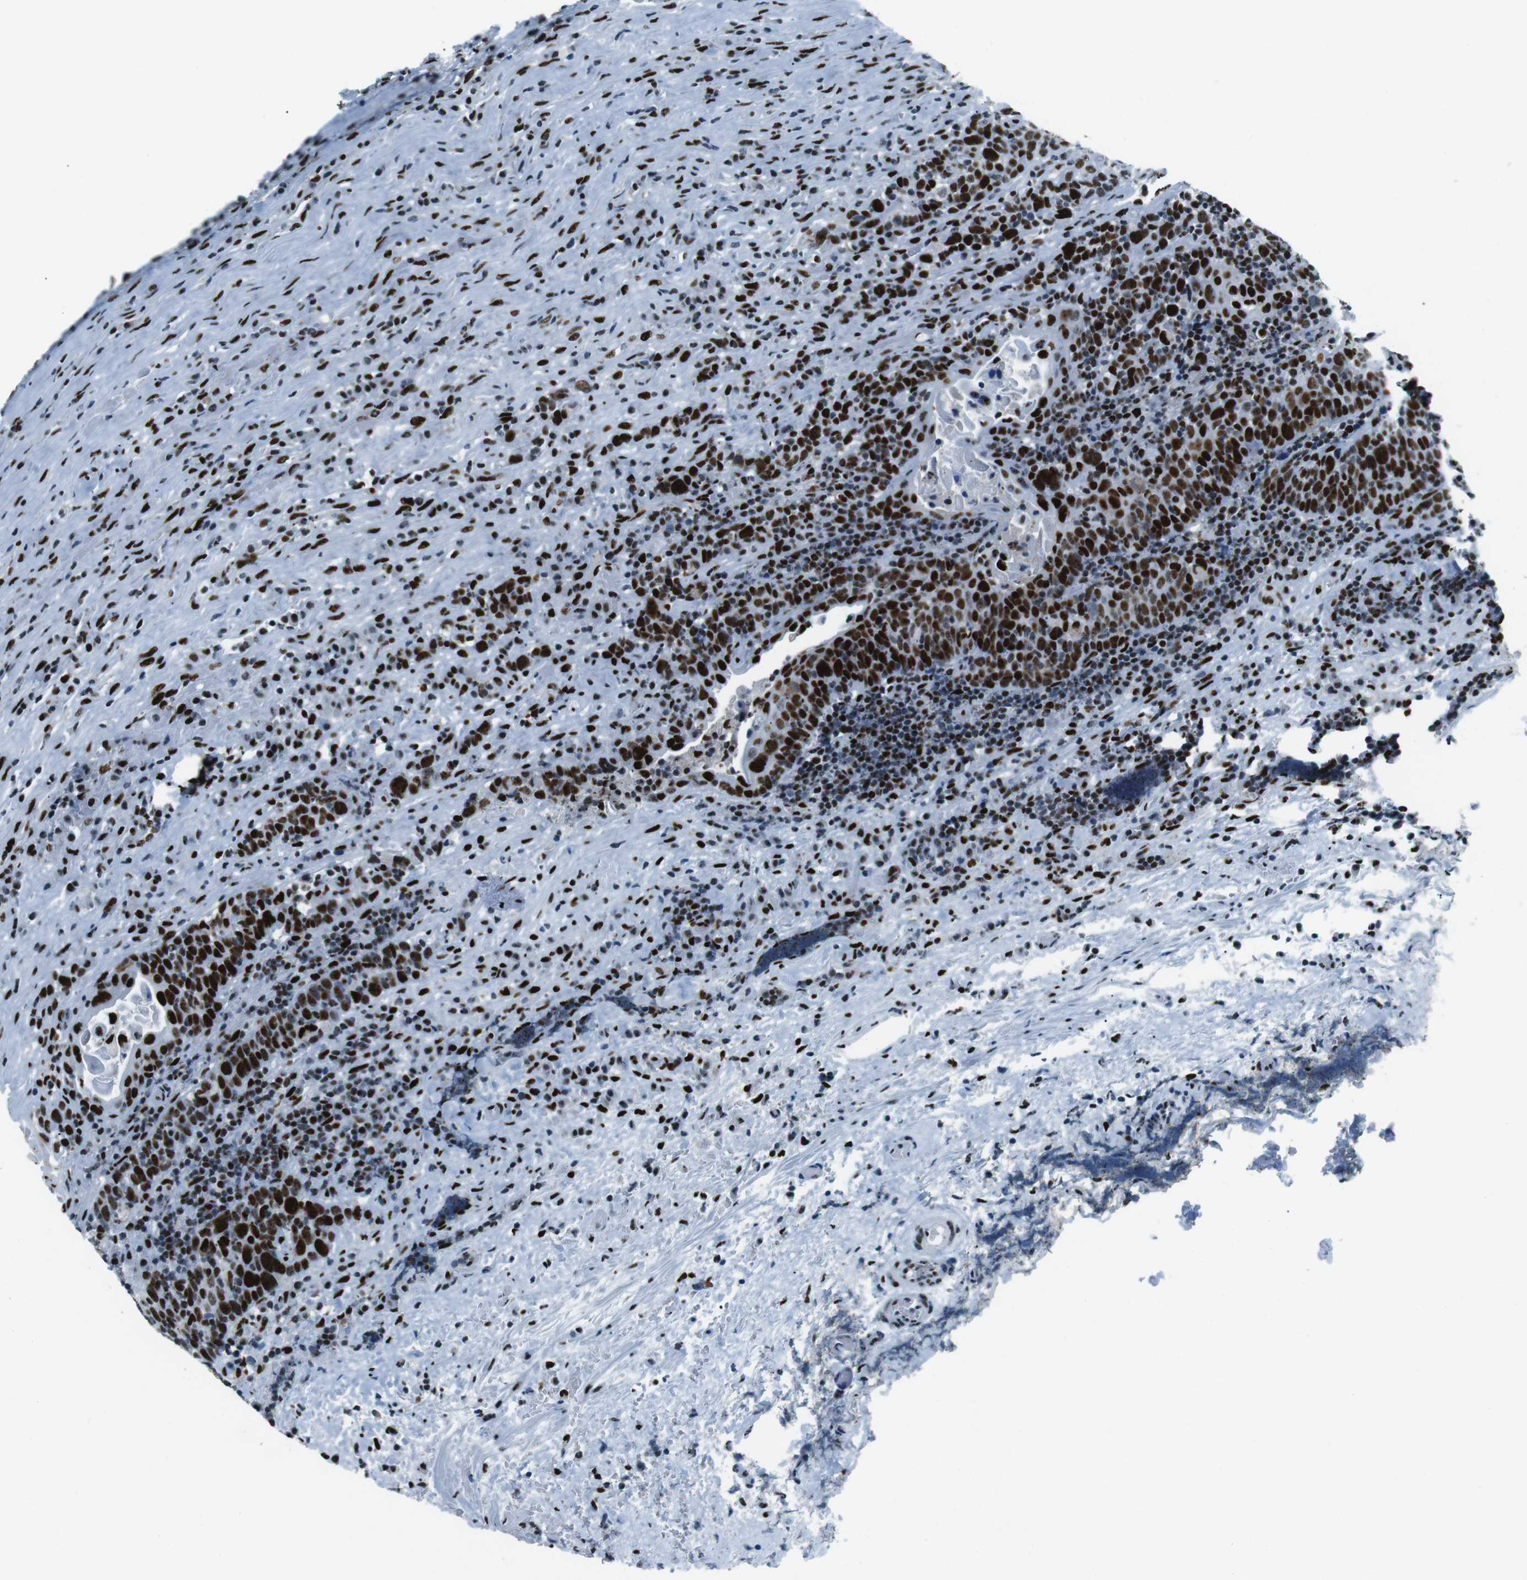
{"staining": {"intensity": "strong", "quantity": ">75%", "location": "nuclear"}, "tissue": "head and neck cancer", "cell_type": "Tumor cells", "image_type": "cancer", "snomed": [{"axis": "morphology", "description": "Squamous cell carcinoma, NOS"}, {"axis": "morphology", "description": "Squamous cell carcinoma, metastatic, NOS"}, {"axis": "topography", "description": "Lymph node"}, {"axis": "topography", "description": "Head-Neck"}], "caption": "Immunohistochemistry (IHC) staining of head and neck cancer, which exhibits high levels of strong nuclear positivity in about >75% of tumor cells indicating strong nuclear protein staining. The staining was performed using DAB (brown) for protein detection and nuclei were counterstained in hematoxylin (blue).", "gene": "PML", "patient": {"sex": "male", "age": 62}}